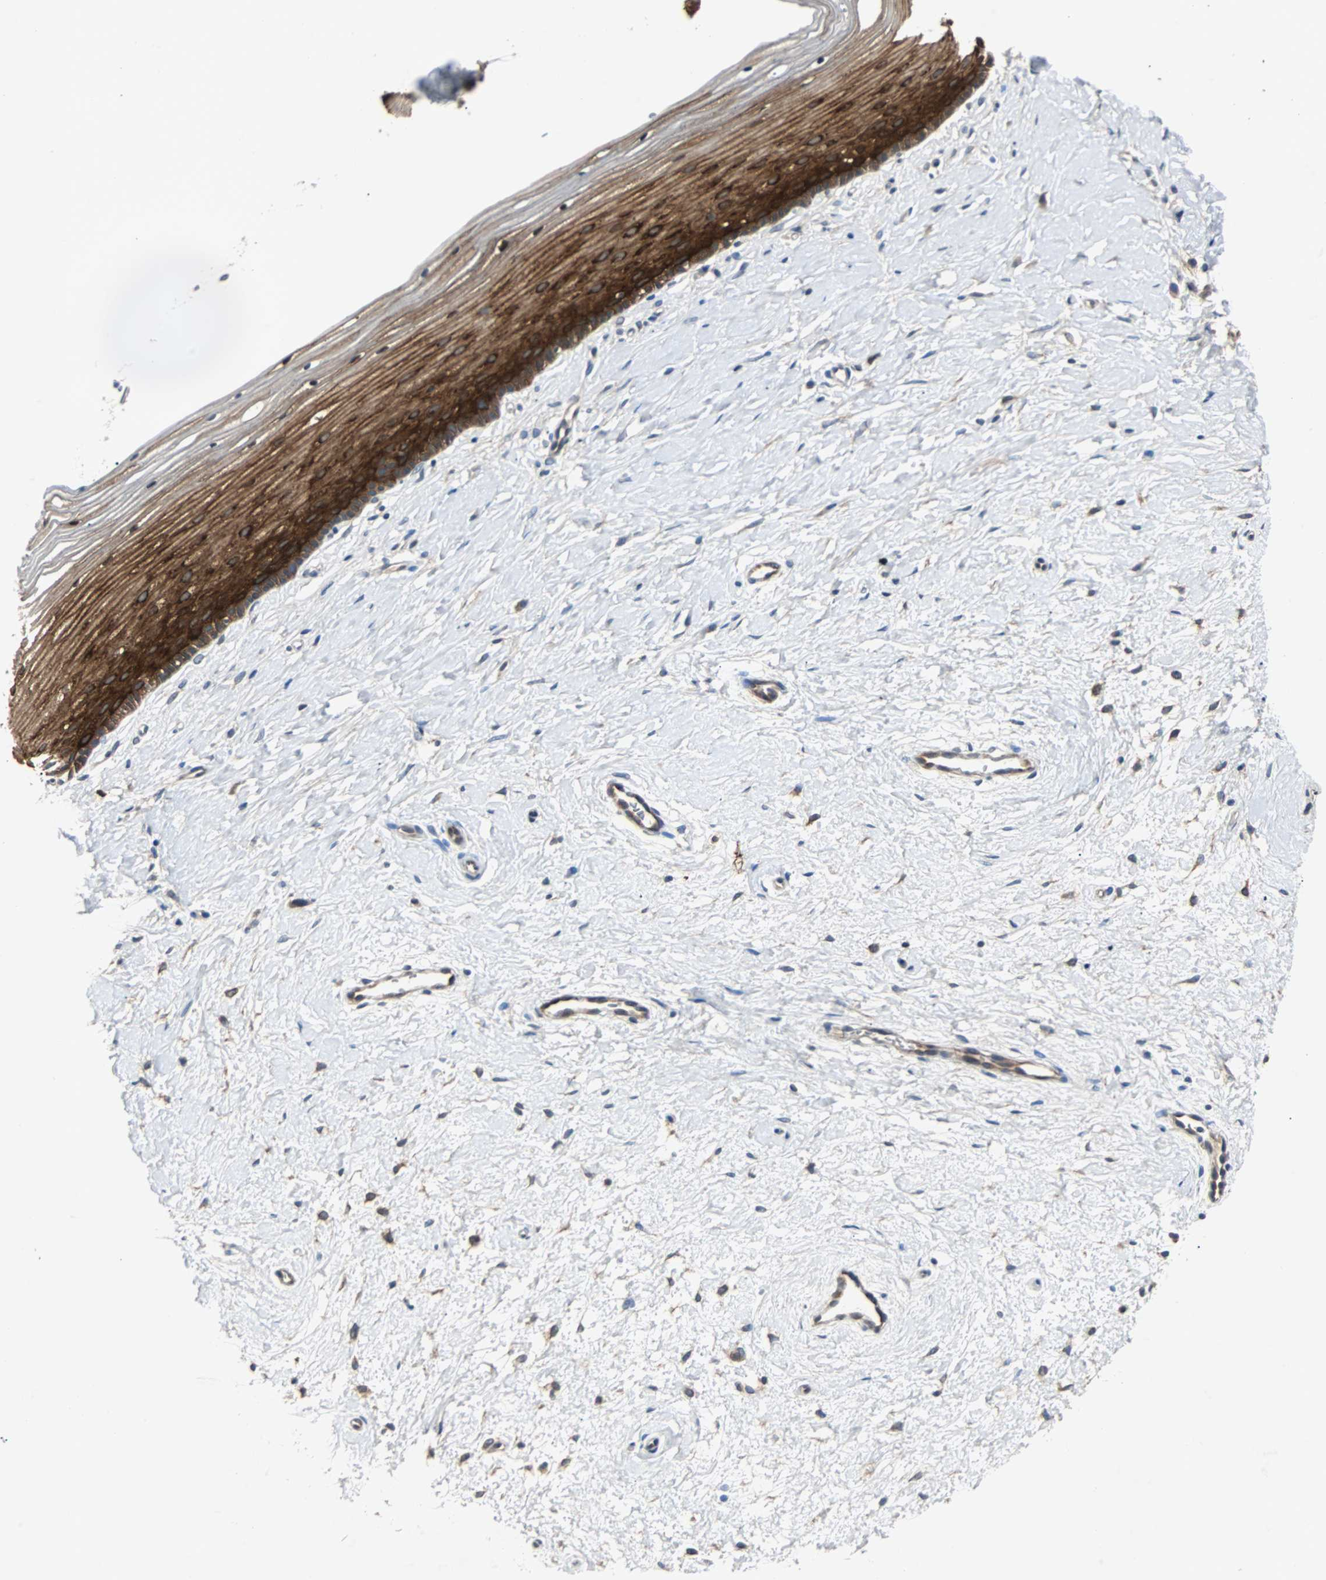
{"staining": {"intensity": "strong", "quantity": ">75%", "location": "cytoplasmic/membranous"}, "tissue": "cervix", "cell_type": "Glandular cells", "image_type": "normal", "snomed": [{"axis": "morphology", "description": "Normal tissue, NOS"}, {"axis": "topography", "description": "Cervix"}], "caption": "The histopathology image displays staining of benign cervix, revealing strong cytoplasmic/membranous protein expression (brown color) within glandular cells.", "gene": "CMC2", "patient": {"sex": "female", "age": 39}}